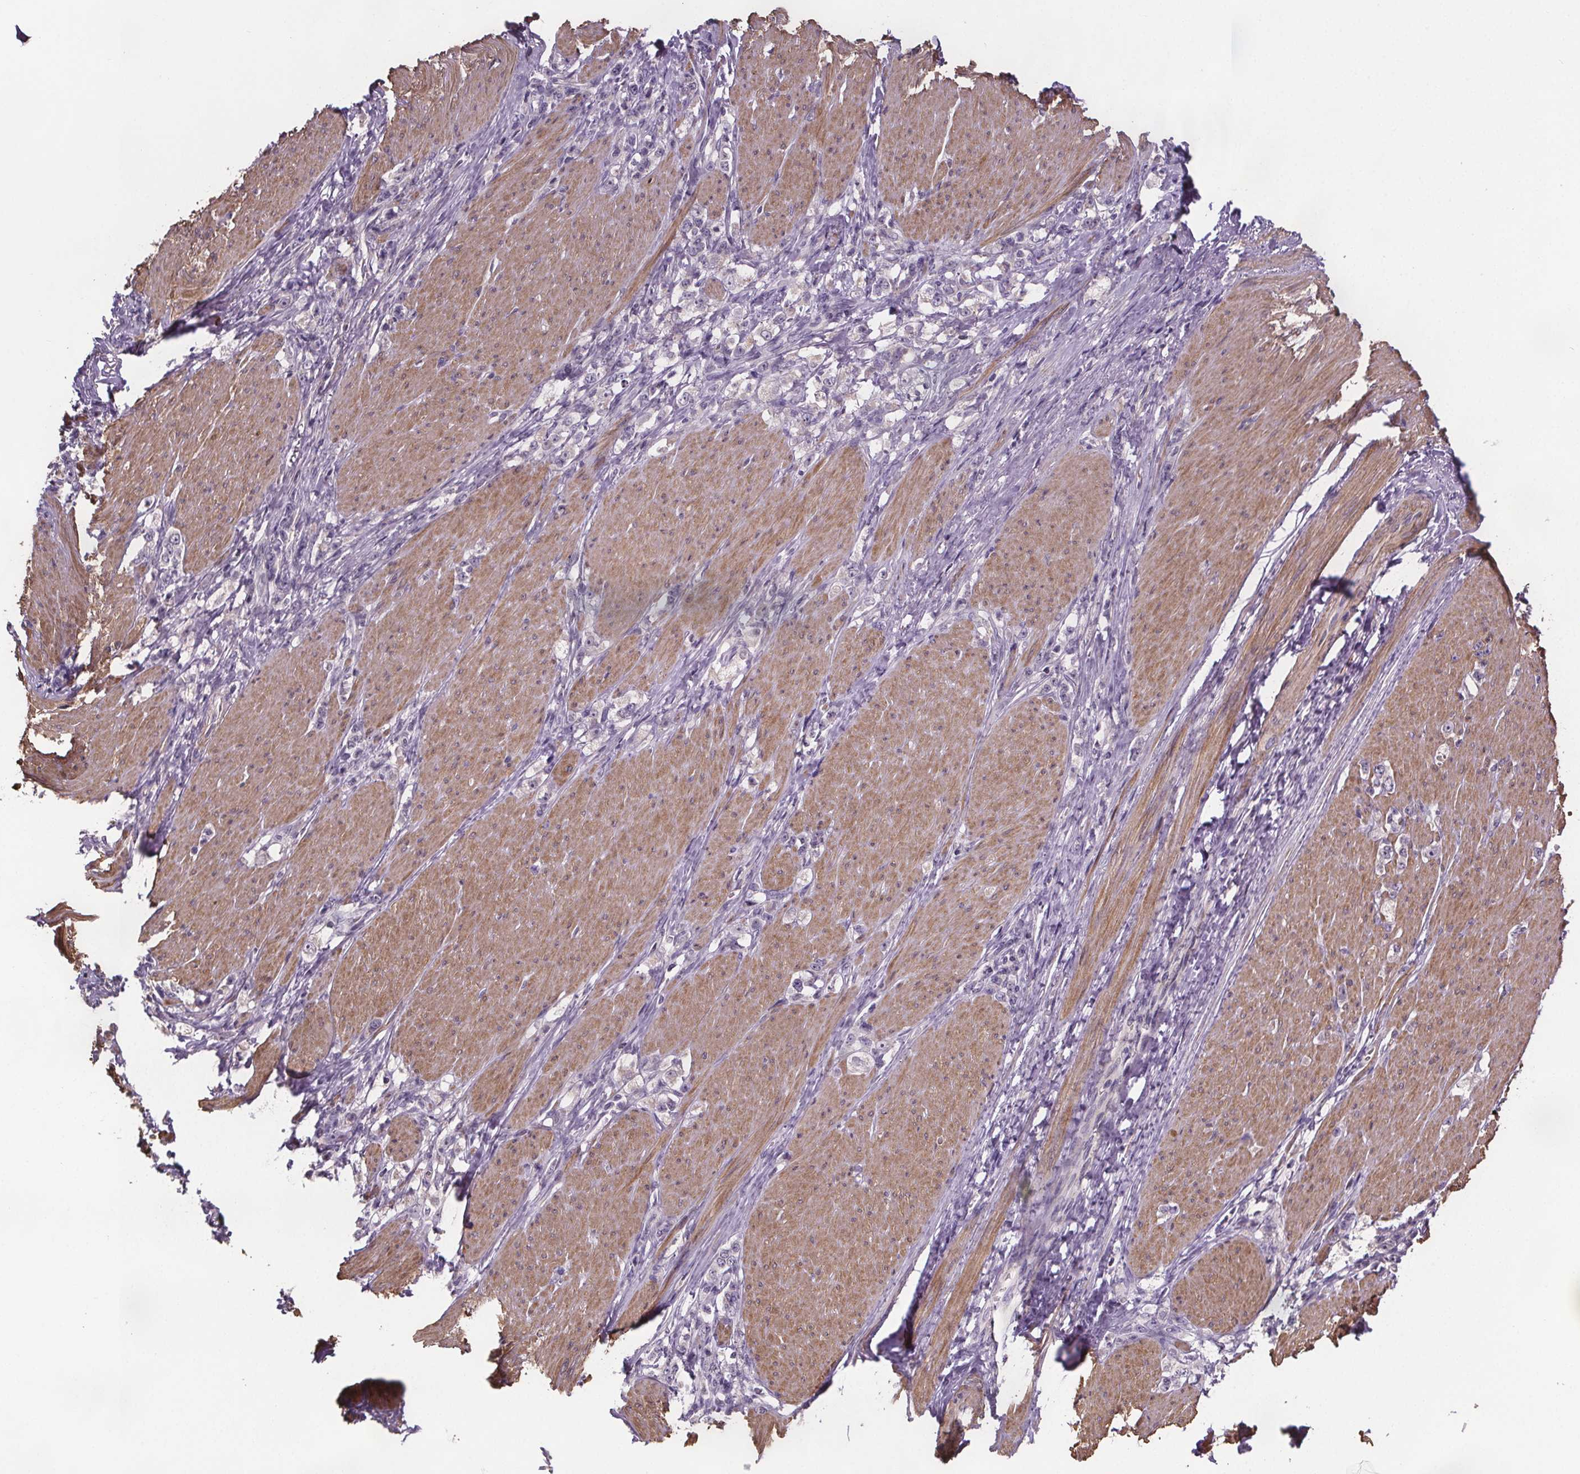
{"staining": {"intensity": "negative", "quantity": "none", "location": "none"}, "tissue": "stomach cancer", "cell_type": "Tumor cells", "image_type": "cancer", "snomed": [{"axis": "morphology", "description": "Adenocarcinoma, NOS"}, {"axis": "topography", "description": "Stomach, lower"}], "caption": "The IHC histopathology image has no significant positivity in tumor cells of stomach adenocarcinoma tissue.", "gene": "CLN3", "patient": {"sex": "male", "age": 88}}